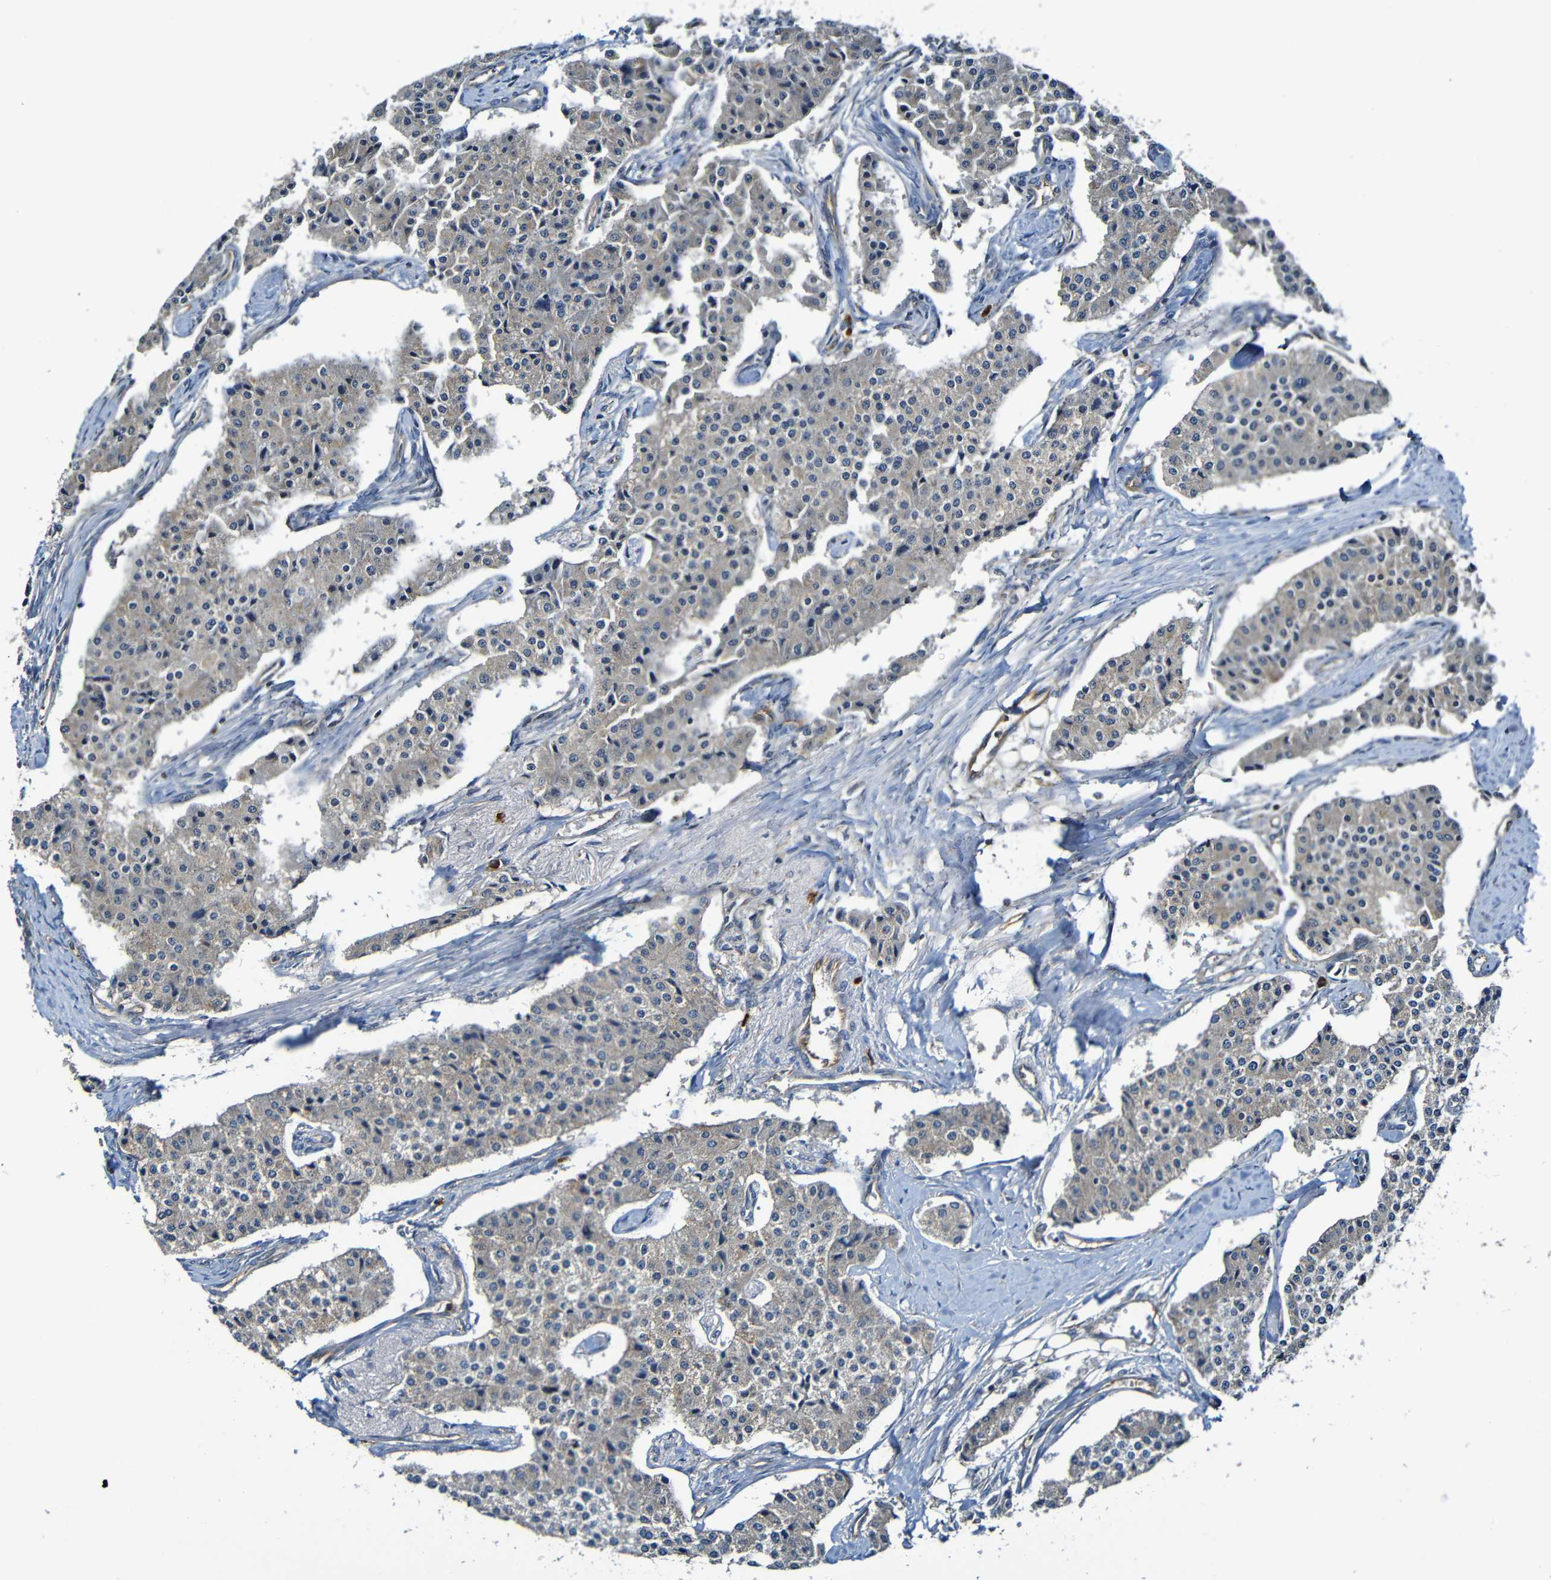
{"staining": {"intensity": "weak", "quantity": "<25%", "location": "cytoplasmic/membranous"}, "tissue": "carcinoid", "cell_type": "Tumor cells", "image_type": "cancer", "snomed": [{"axis": "morphology", "description": "Carcinoid, malignant, NOS"}, {"axis": "topography", "description": "Colon"}], "caption": "High power microscopy photomicrograph of an IHC photomicrograph of carcinoid, revealing no significant positivity in tumor cells.", "gene": "ADAM15", "patient": {"sex": "female", "age": 52}}